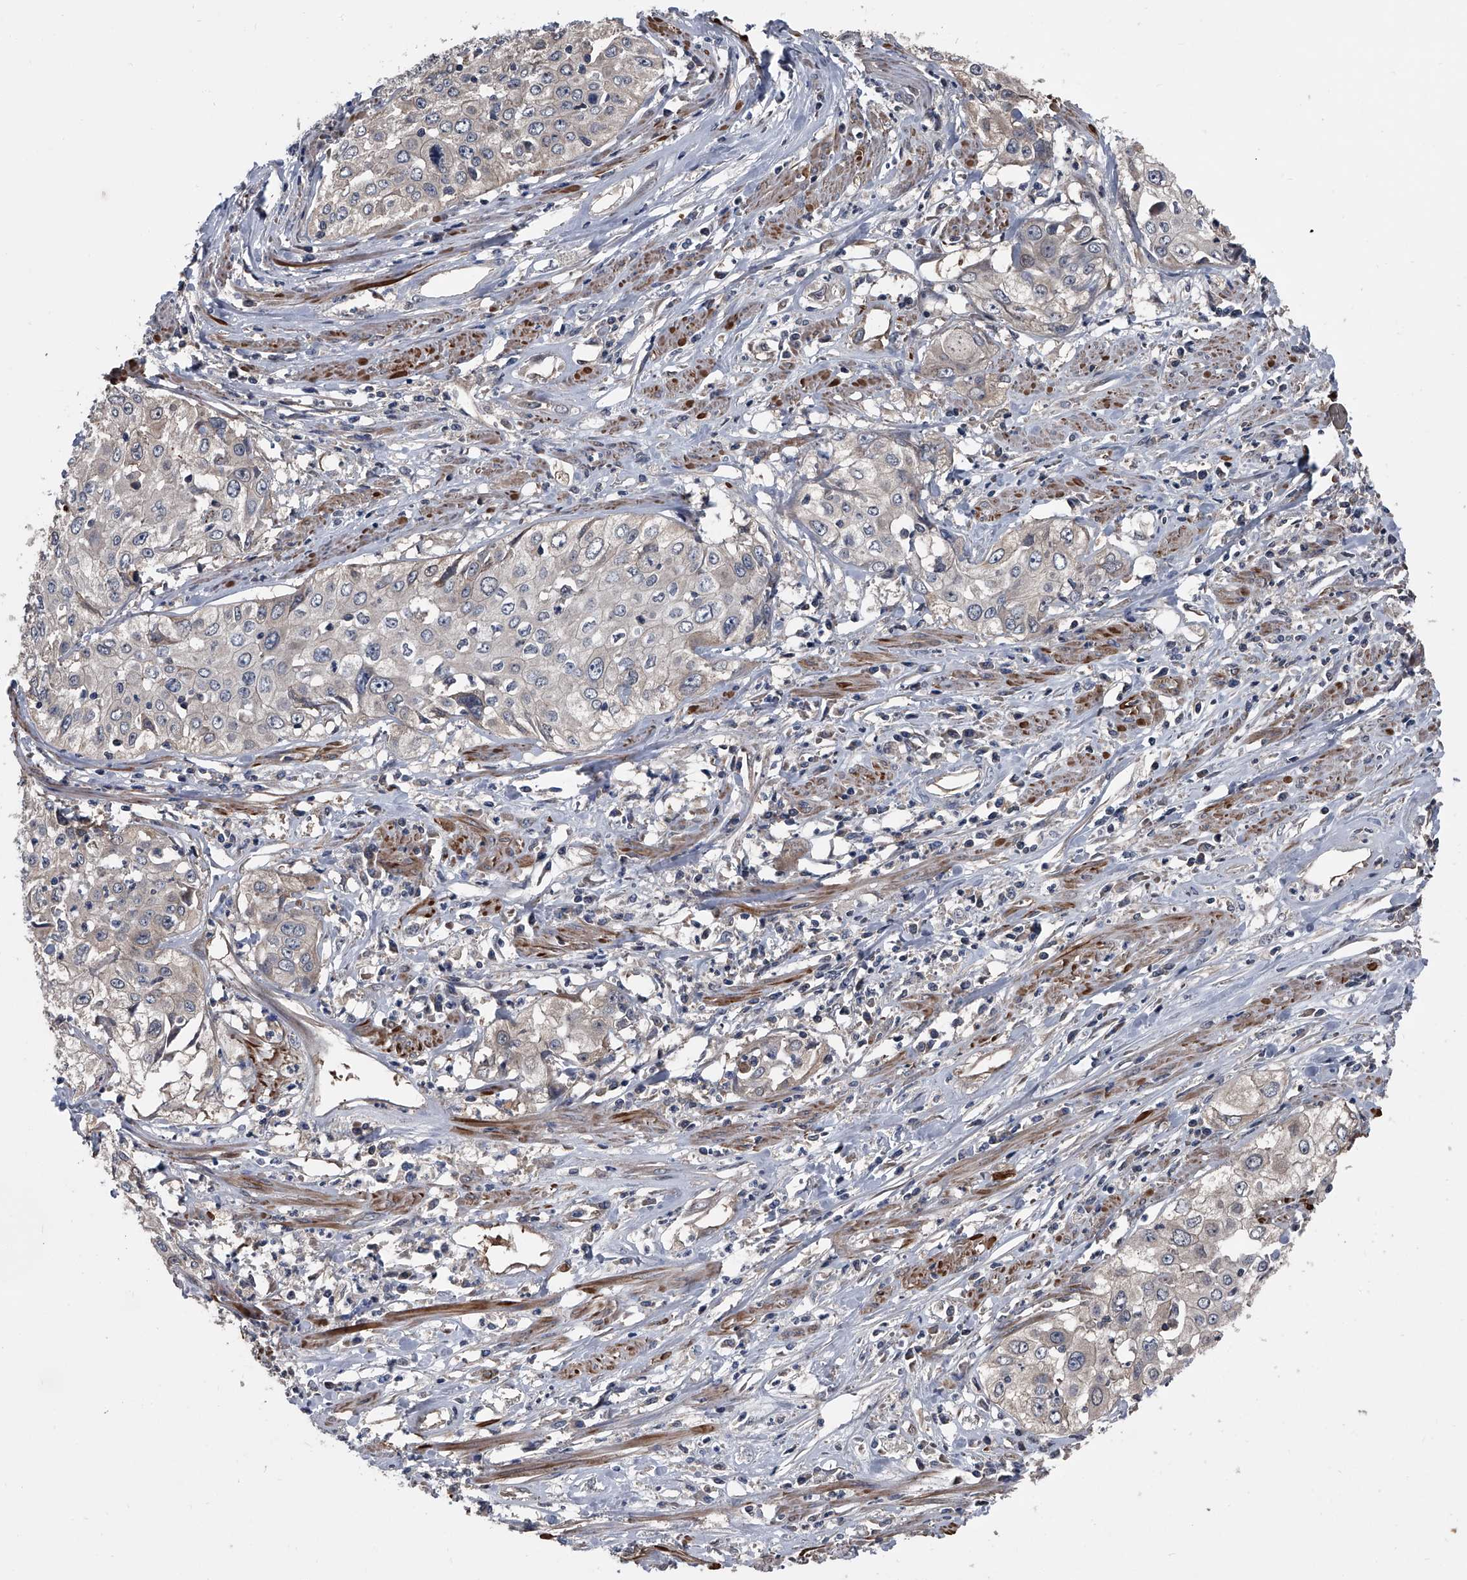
{"staining": {"intensity": "negative", "quantity": "none", "location": "none"}, "tissue": "cervical cancer", "cell_type": "Tumor cells", "image_type": "cancer", "snomed": [{"axis": "morphology", "description": "Squamous cell carcinoma, NOS"}, {"axis": "topography", "description": "Cervix"}], "caption": "This is a photomicrograph of IHC staining of cervical cancer (squamous cell carcinoma), which shows no staining in tumor cells.", "gene": "KIF13A", "patient": {"sex": "female", "age": 31}}